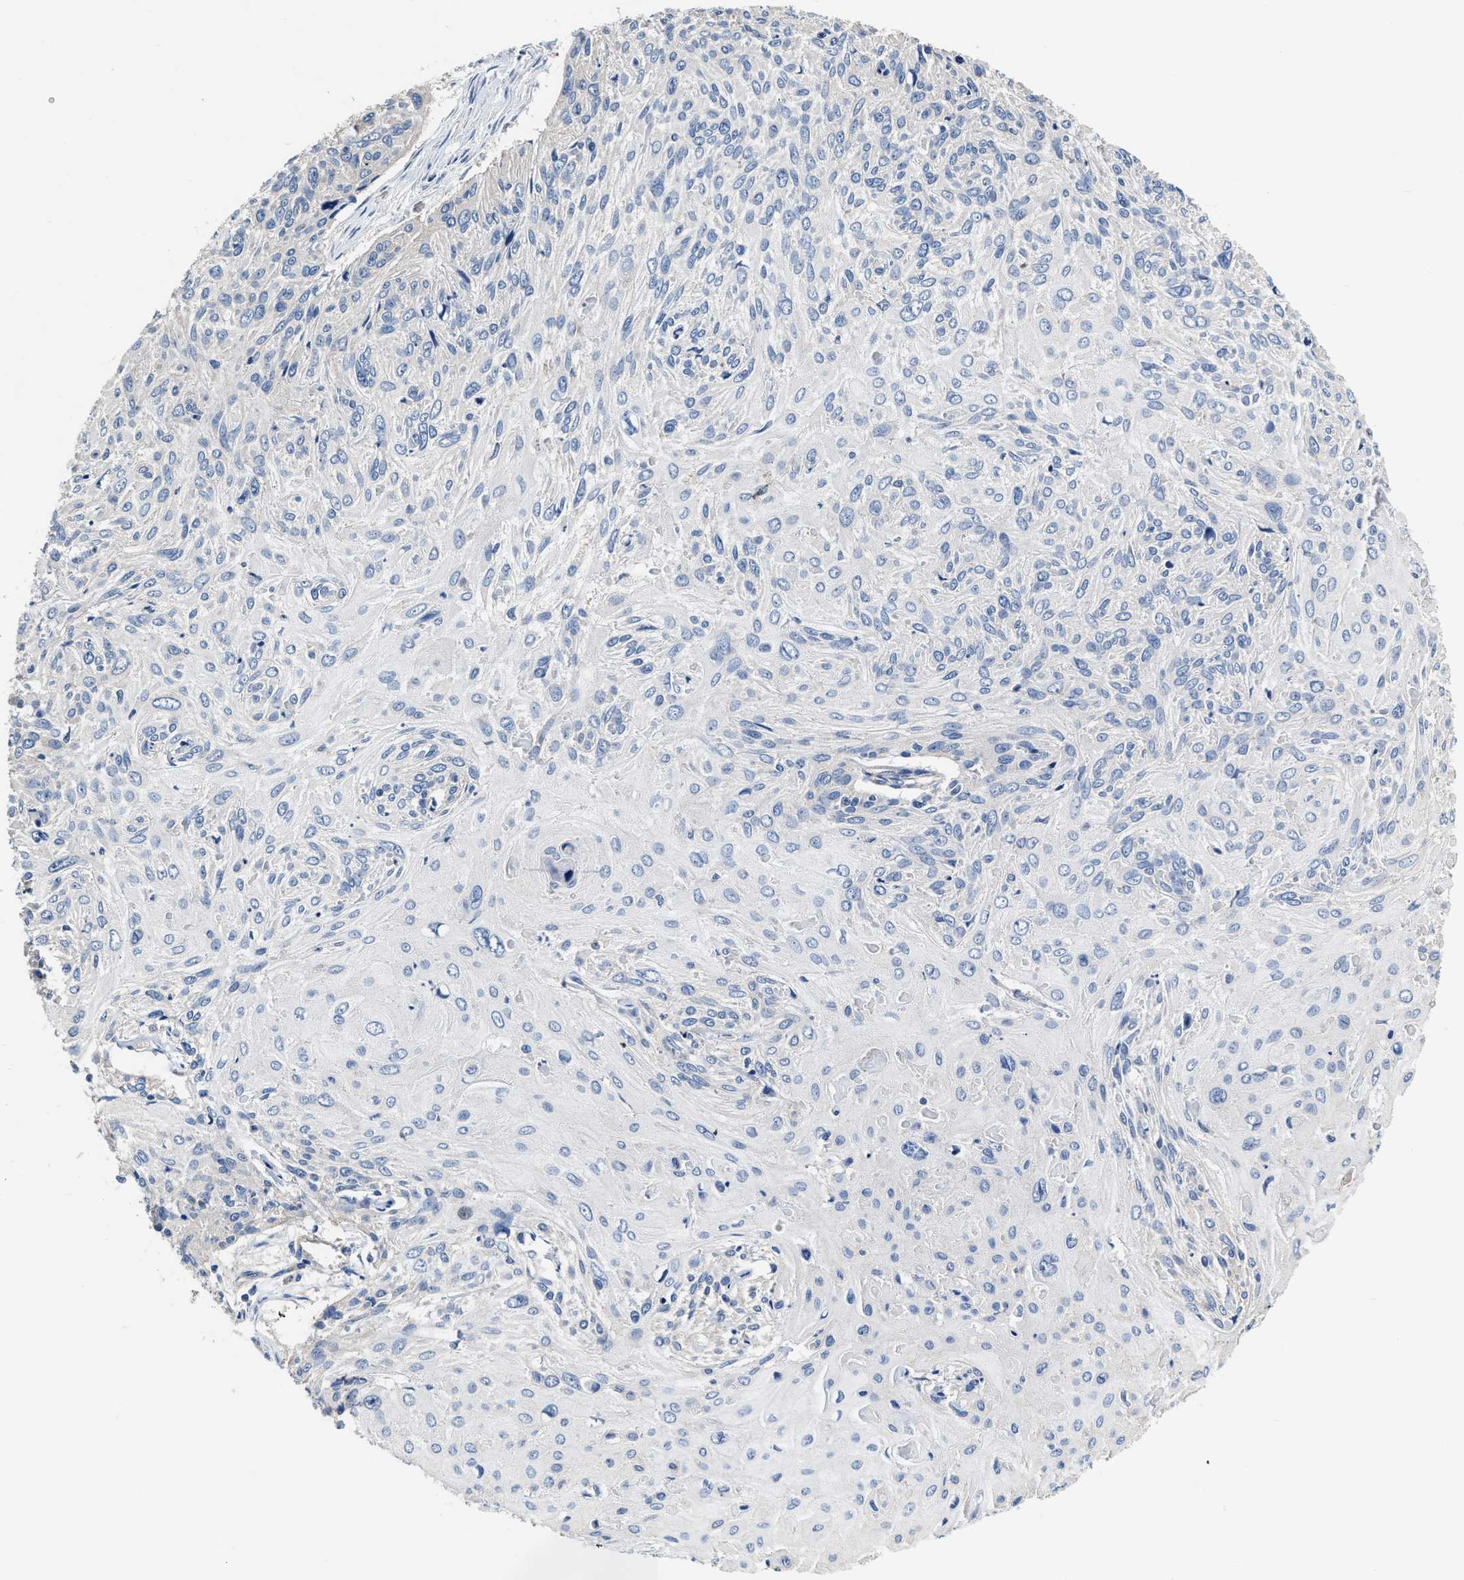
{"staining": {"intensity": "negative", "quantity": "none", "location": "none"}, "tissue": "cervical cancer", "cell_type": "Tumor cells", "image_type": "cancer", "snomed": [{"axis": "morphology", "description": "Squamous cell carcinoma, NOS"}, {"axis": "topography", "description": "Cervix"}], "caption": "There is no significant staining in tumor cells of cervical squamous cell carcinoma.", "gene": "C22orf42", "patient": {"sex": "female", "age": 51}}